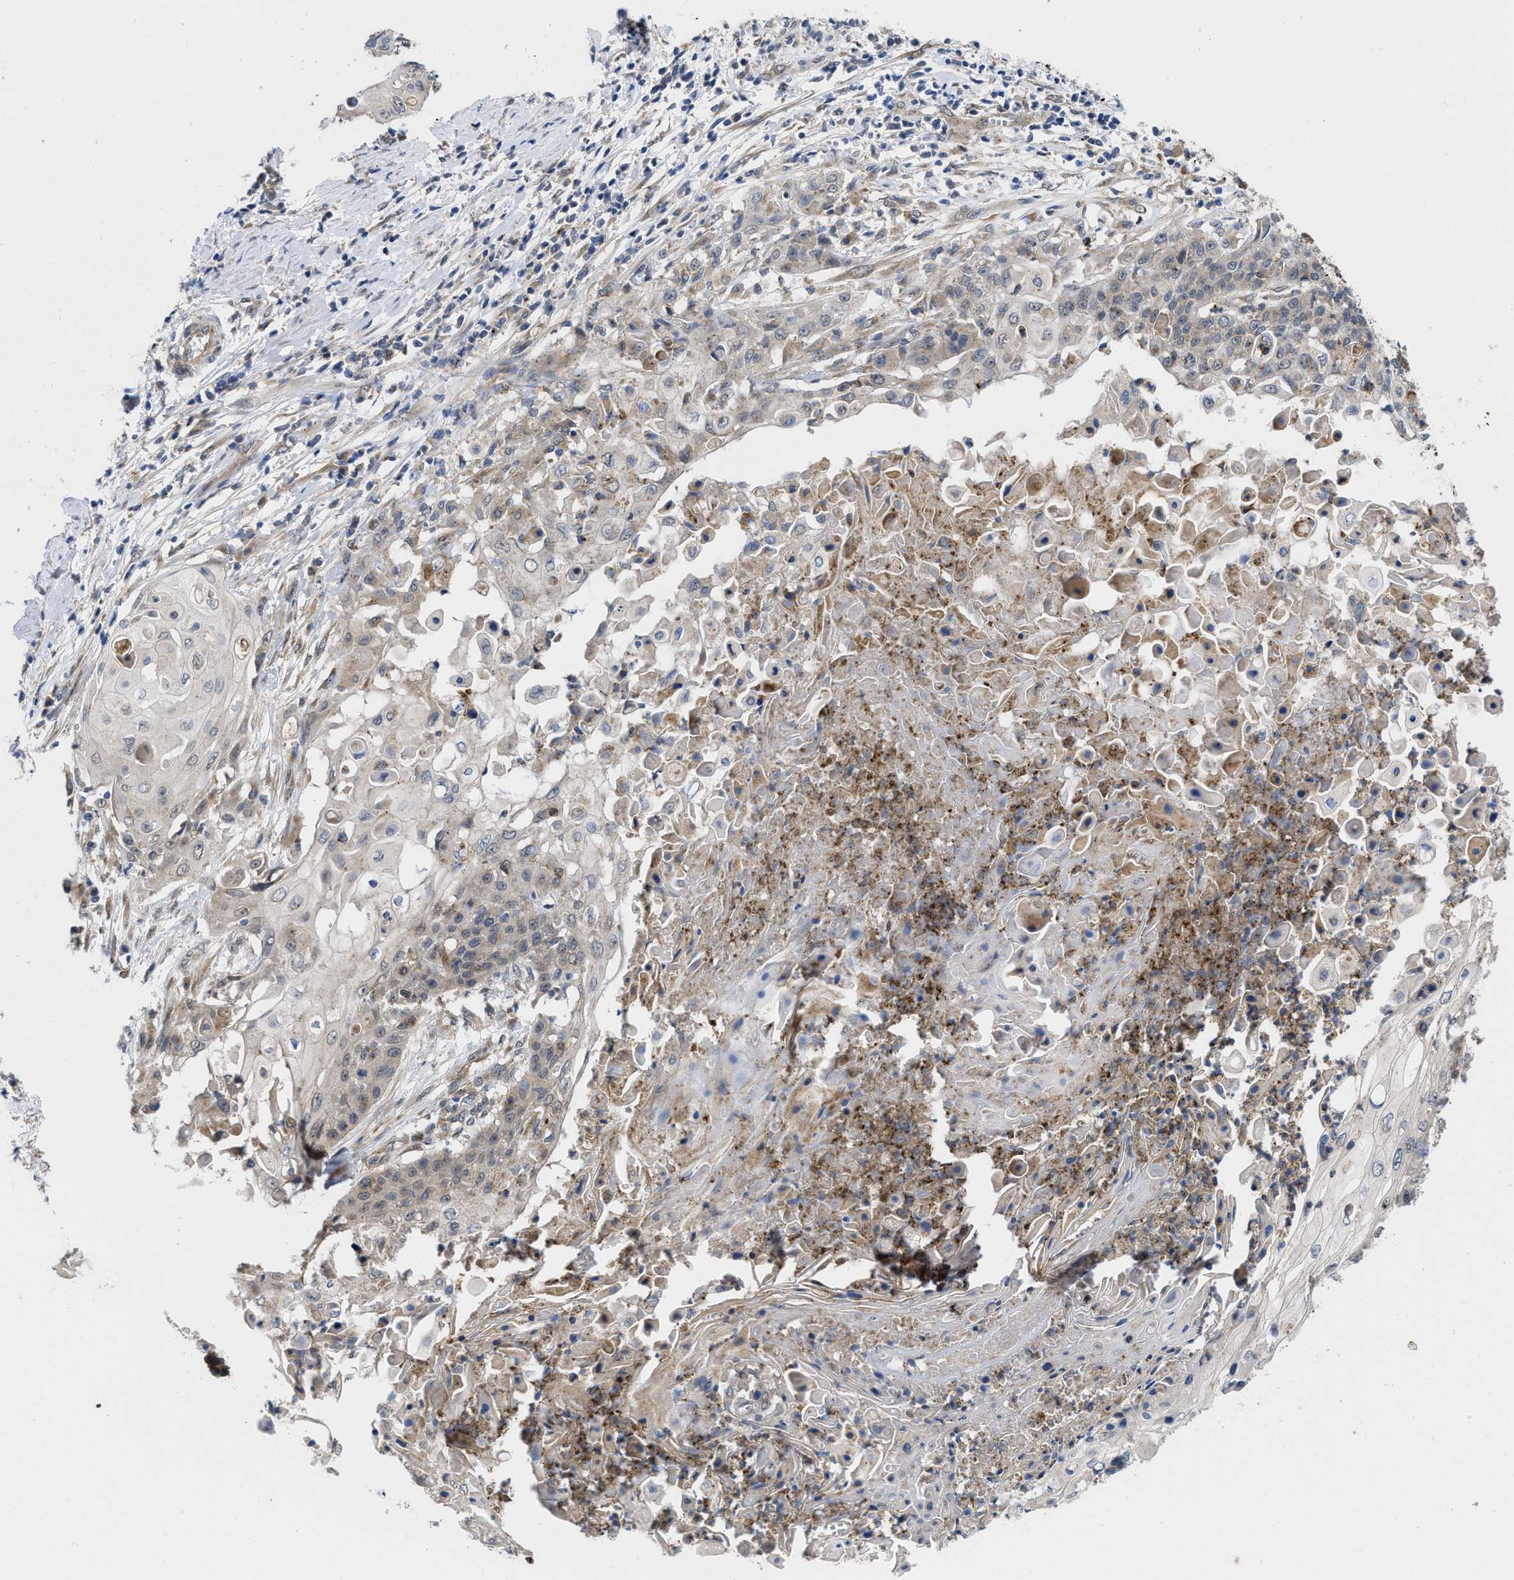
{"staining": {"intensity": "weak", "quantity": "<25%", "location": "cytoplasmic/membranous"}, "tissue": "cervical cancer", "cell_type": "Tumor cells", "image_type": "cancer", "snomed": [{"axis": "morphology", "description": "Squamous cell carcinoma, NOS"}, {"axis": "topography", "description": "Cervix"}], "caption": "DAB immunohistochemical staining of cervical cancer (squamous cell carcinoma) shows no significant staining in tumor cells. (IHC, brightfield microscopy, high magnification).", "gene": "PKD2", "patient": {"sex": "female", "age": 39}}